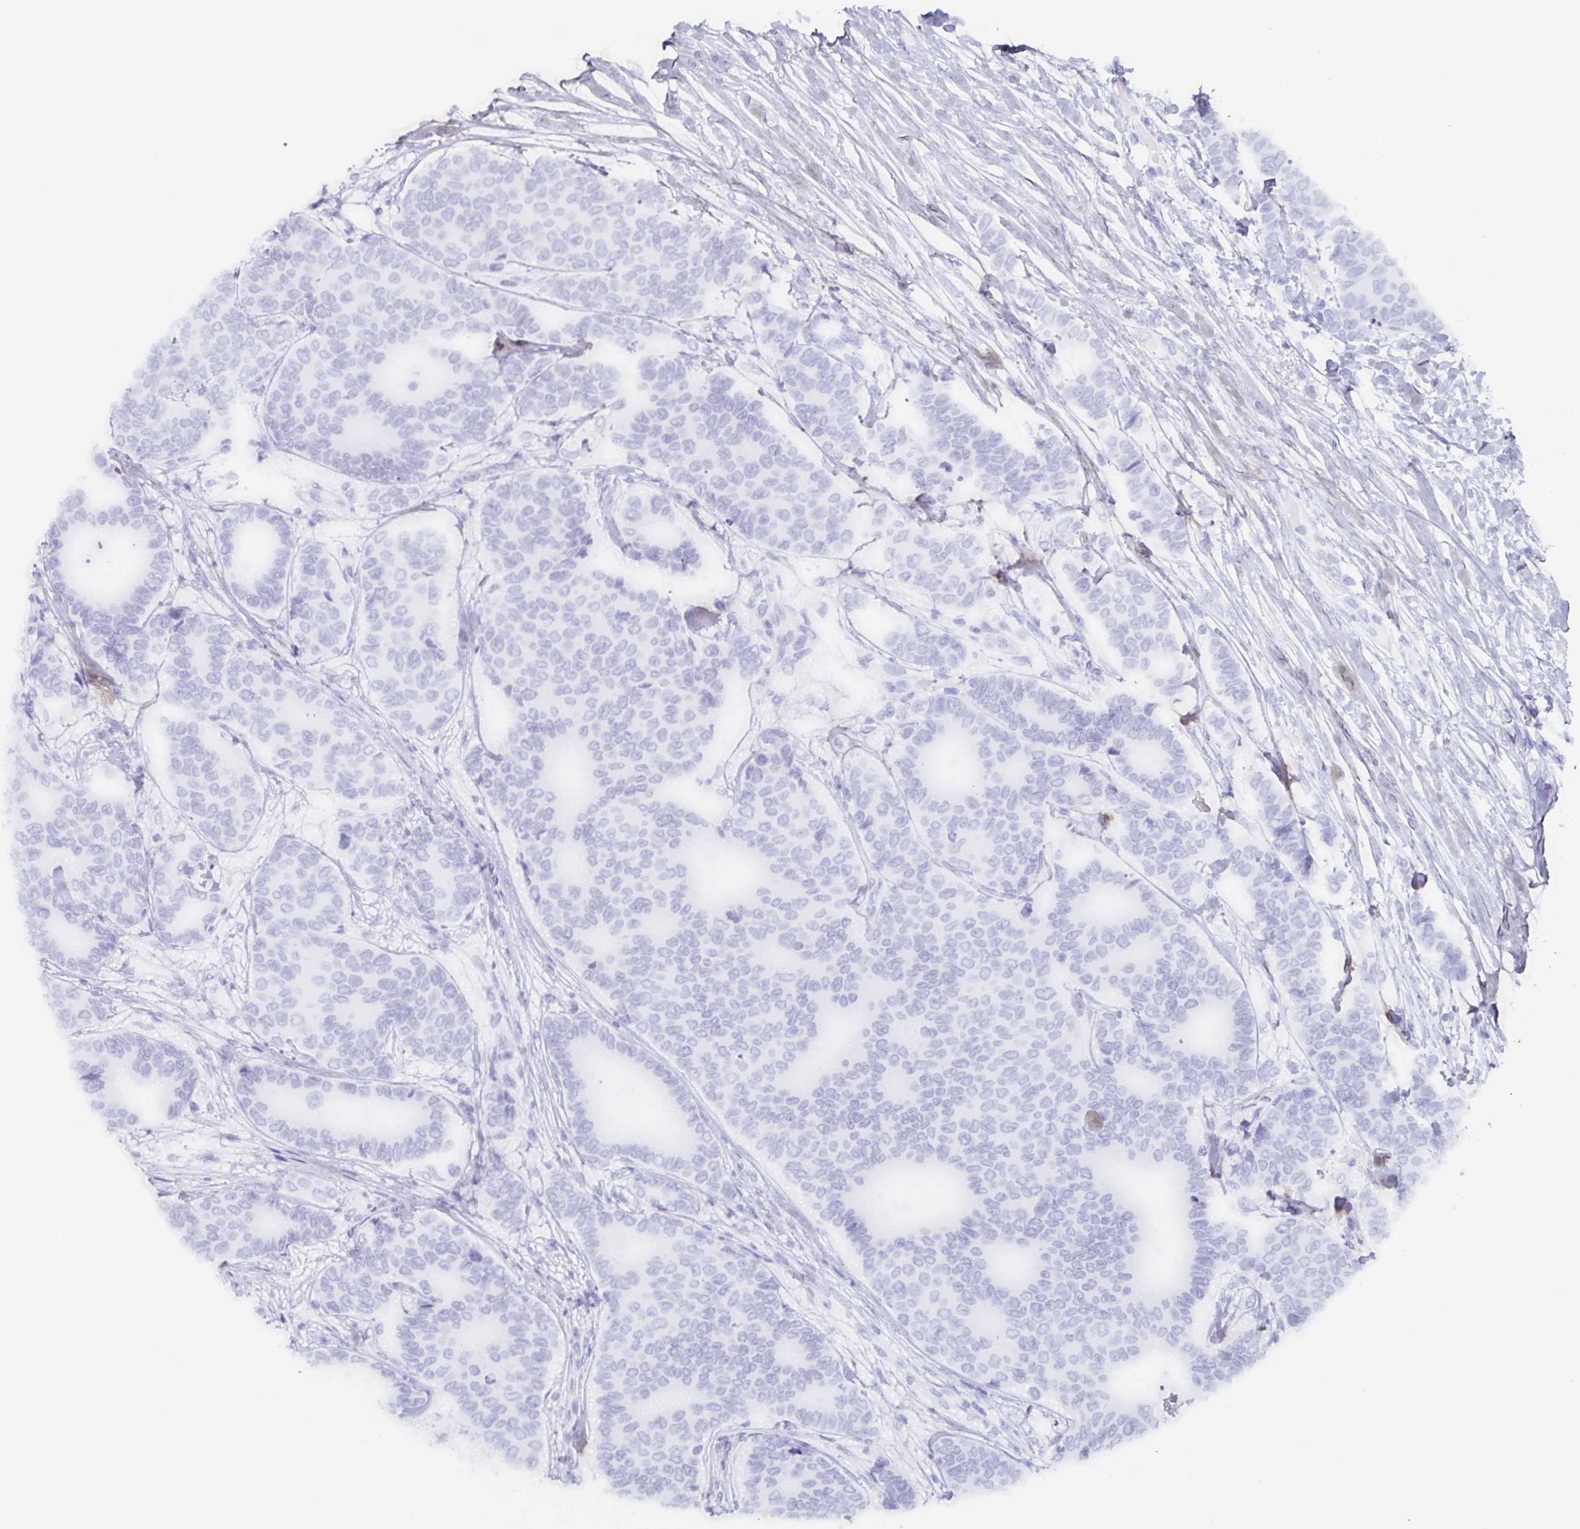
{"staining": {"intensity": "negative", "quantity": "none", "location": "none"}, "tissue": "breast cancer", "cell_type": "Tumor cells", "image_type": "cancer", "snomed": [{"axis": "morphology", "description": "Duct carcinoma"}, {"axis": "topography", "description": "Breast"}], "caption": "Immunohistochemistry of human breast cancer reveals no expression in tumor cells.", "gene": "POU2F3", "patient": {"sex": "female", "age": 75}}